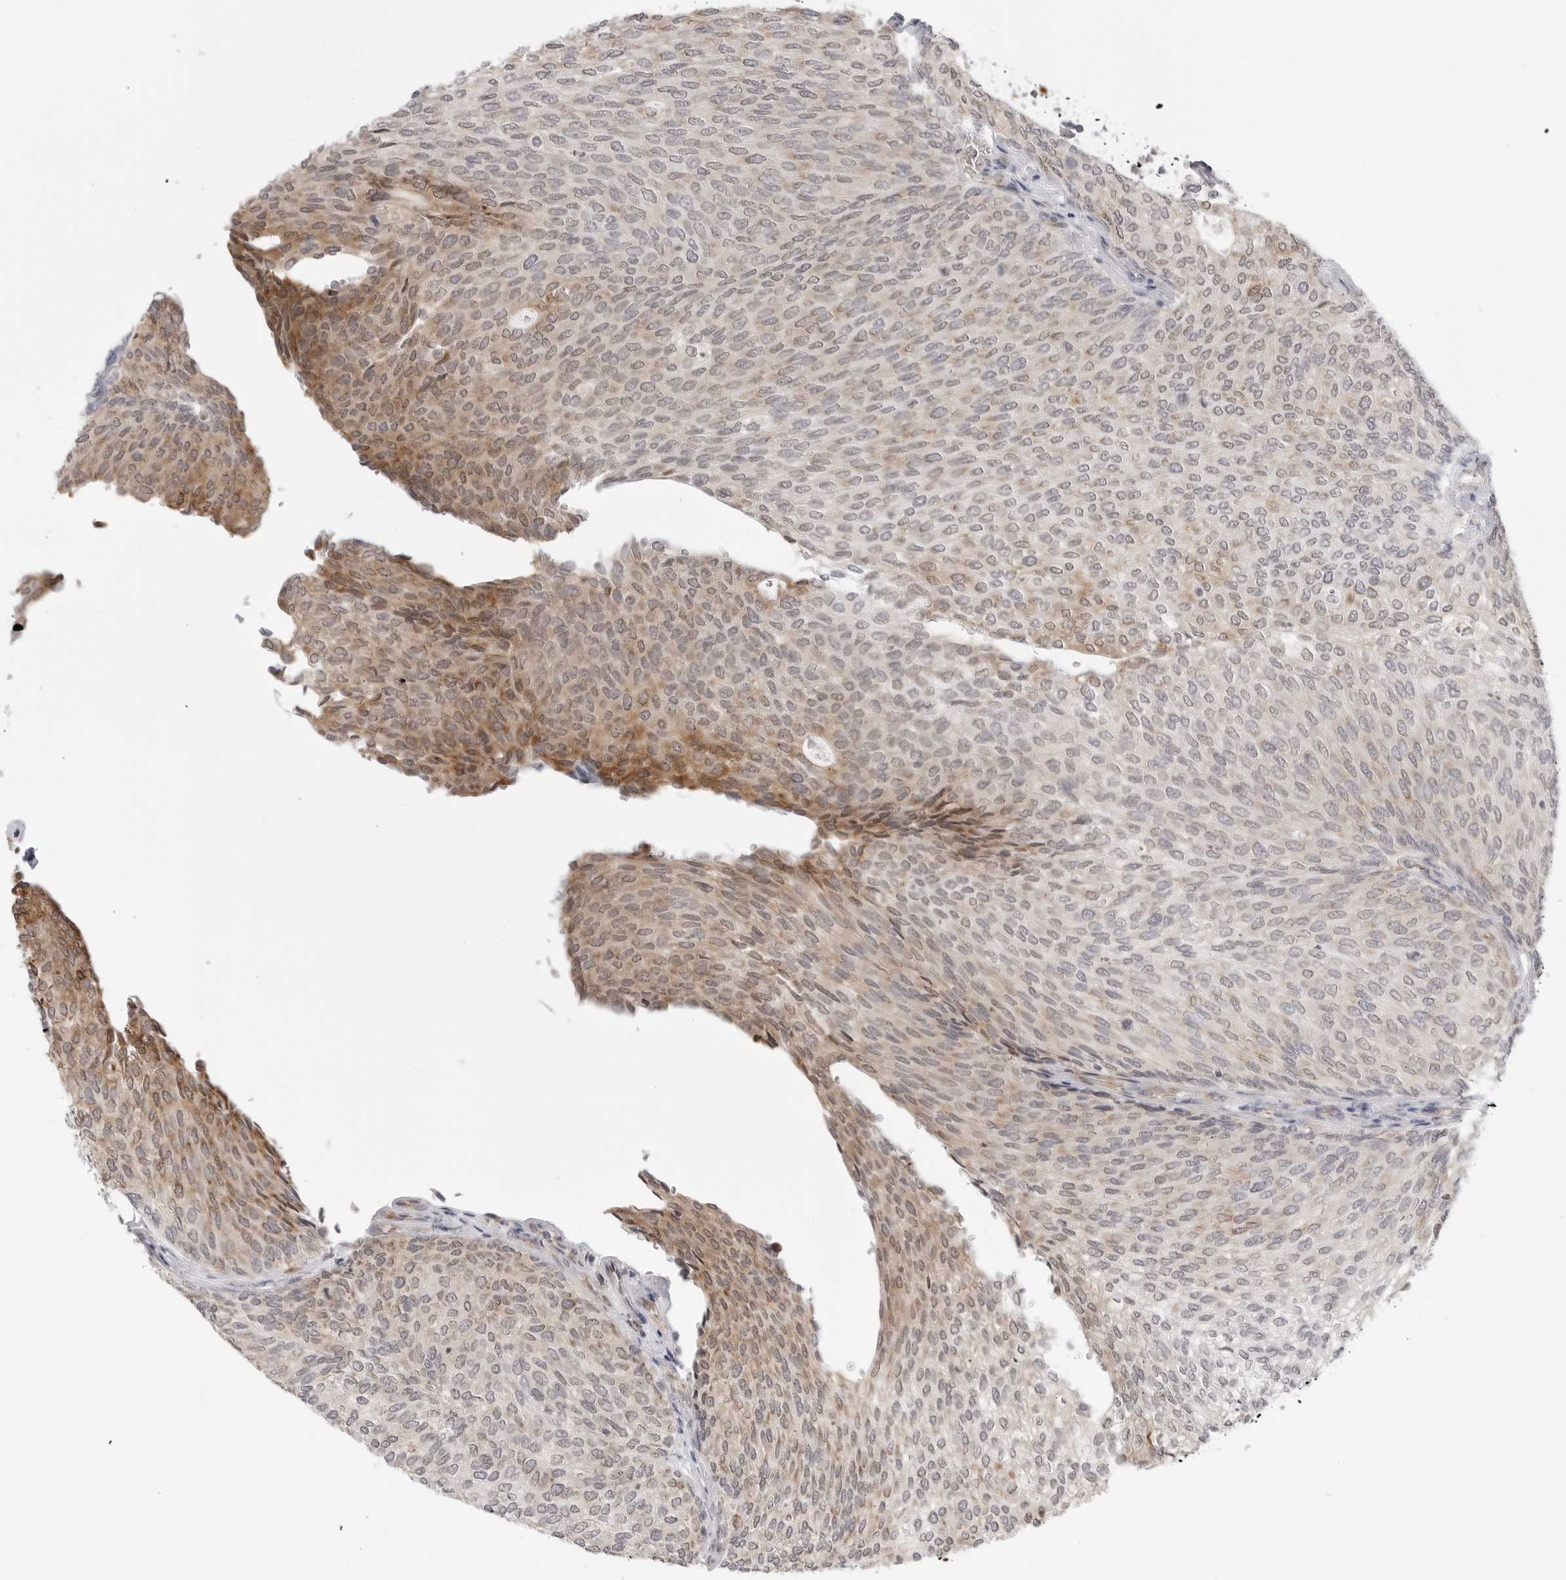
{"staining": {"intensity": "moderate", "quantity": "25%-75%", "location": "cytoplasmic/membranous"}, "tissue": "urothelial cancer", "cell_type": "Tumor cells", "image_type": "cancer", "snomed": [{"axis": "morphology", "description": "Urothelial carcinoma, Low grade"}, {"axis": "topography", "description": "Urinary bladder"}], "caption": "Protein staining reveals moderate cytoplasmic/membranous expression in about 25%-75% of tumor cells in urothelial carcinoma (low-grade).", "gene": "RPN1", "patient": {"sex": "female", "age": 79}}